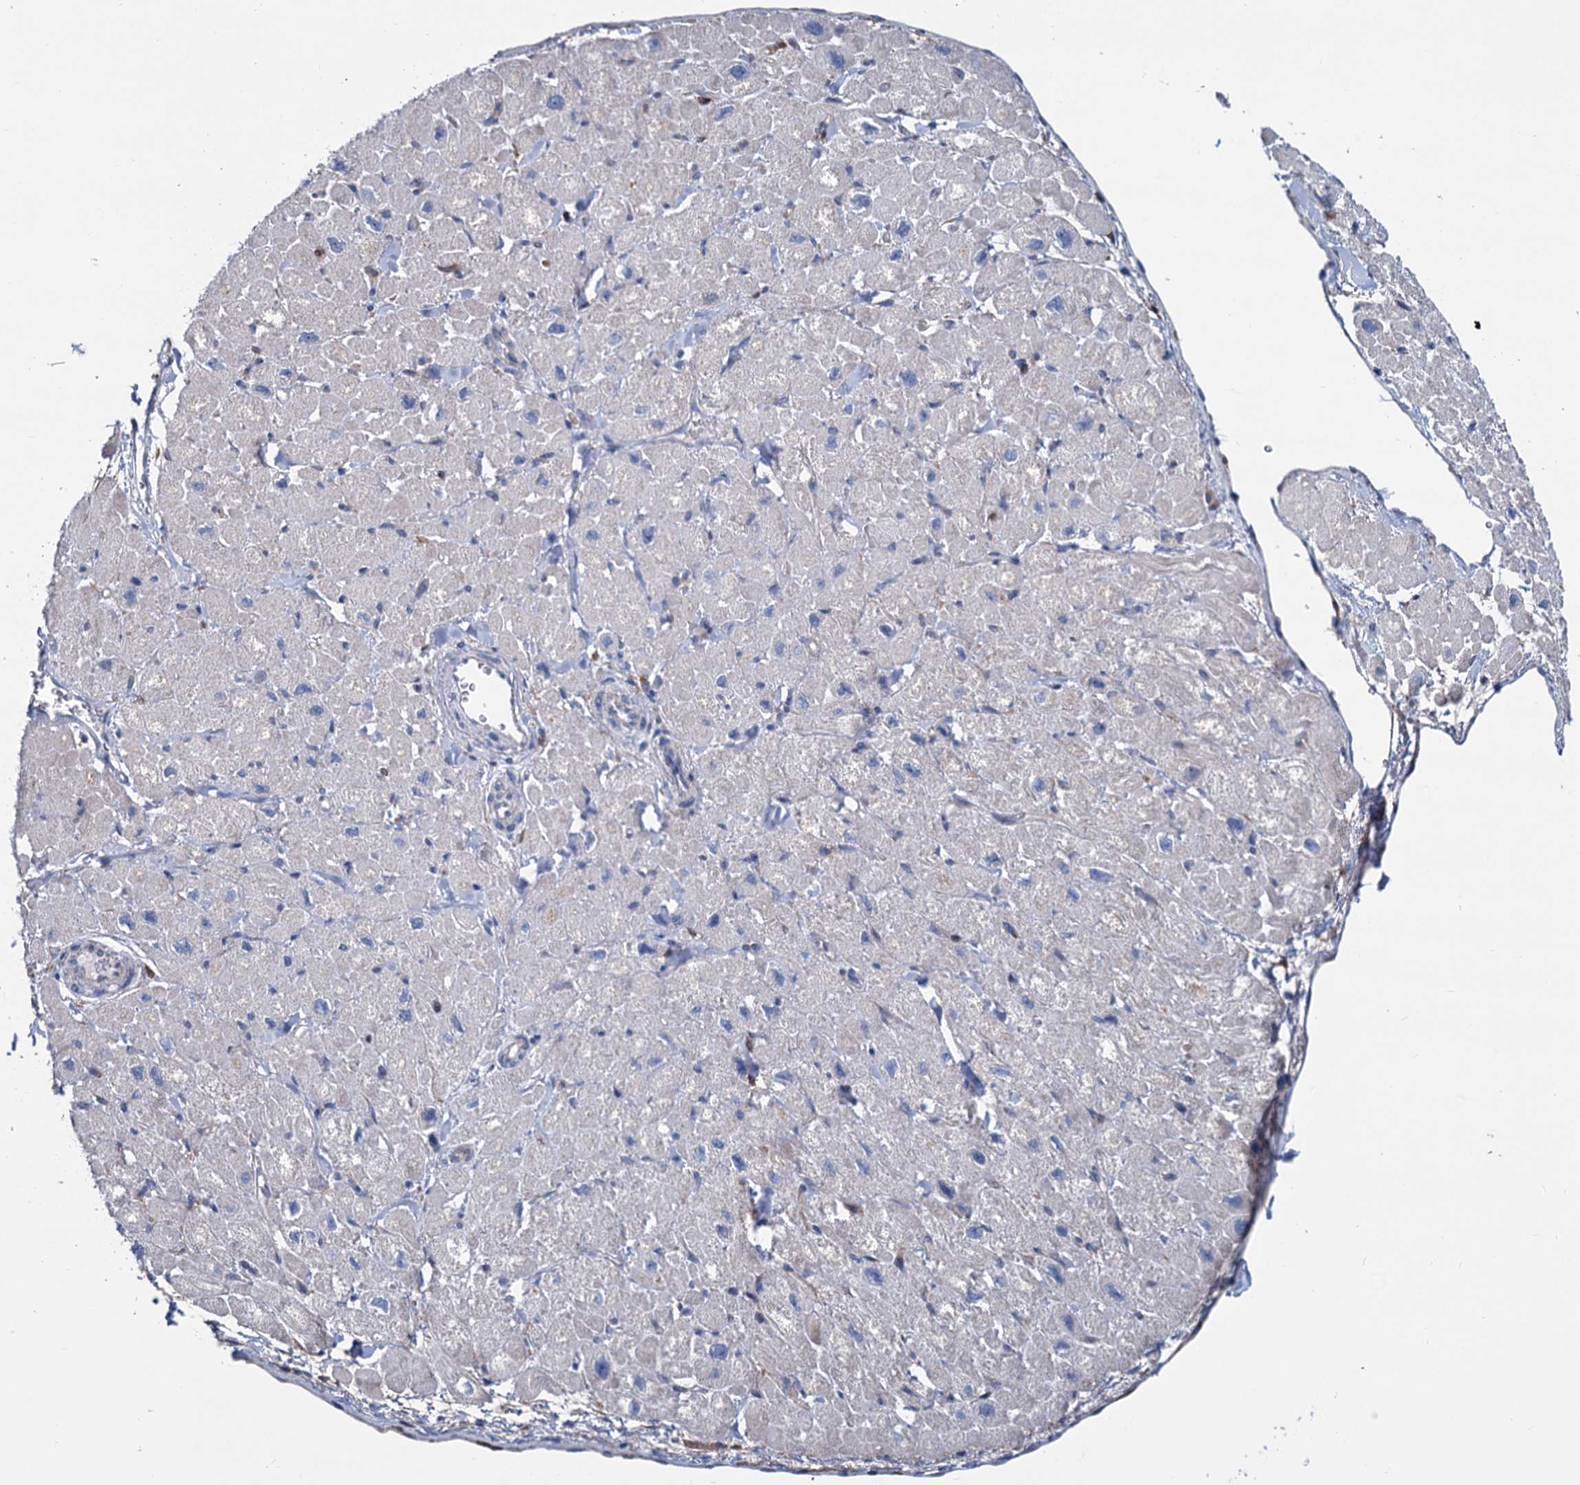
{"staining": {"intensity": "negative", "quantity": "none", "location": "none"}, "tissue": "heart muscle", "cell_type": "Cardiomyocytes", "image_type": "normal", "snomed": [{"axis": "morphology", "description": "Normal tissue, NOS"}, {"axis": "topography", "description": "Heart"}], "caption": "Cardiomyocytes are negative for brown protein staining in normal heart muscle. The staining is performed using DAB (3,3'-diaminobenzidine) brown chromogen with nuclei counter-stained in using hematoxylin.", "gene": "LRCH4", "patient": {"sex": "male", "age": 65}}